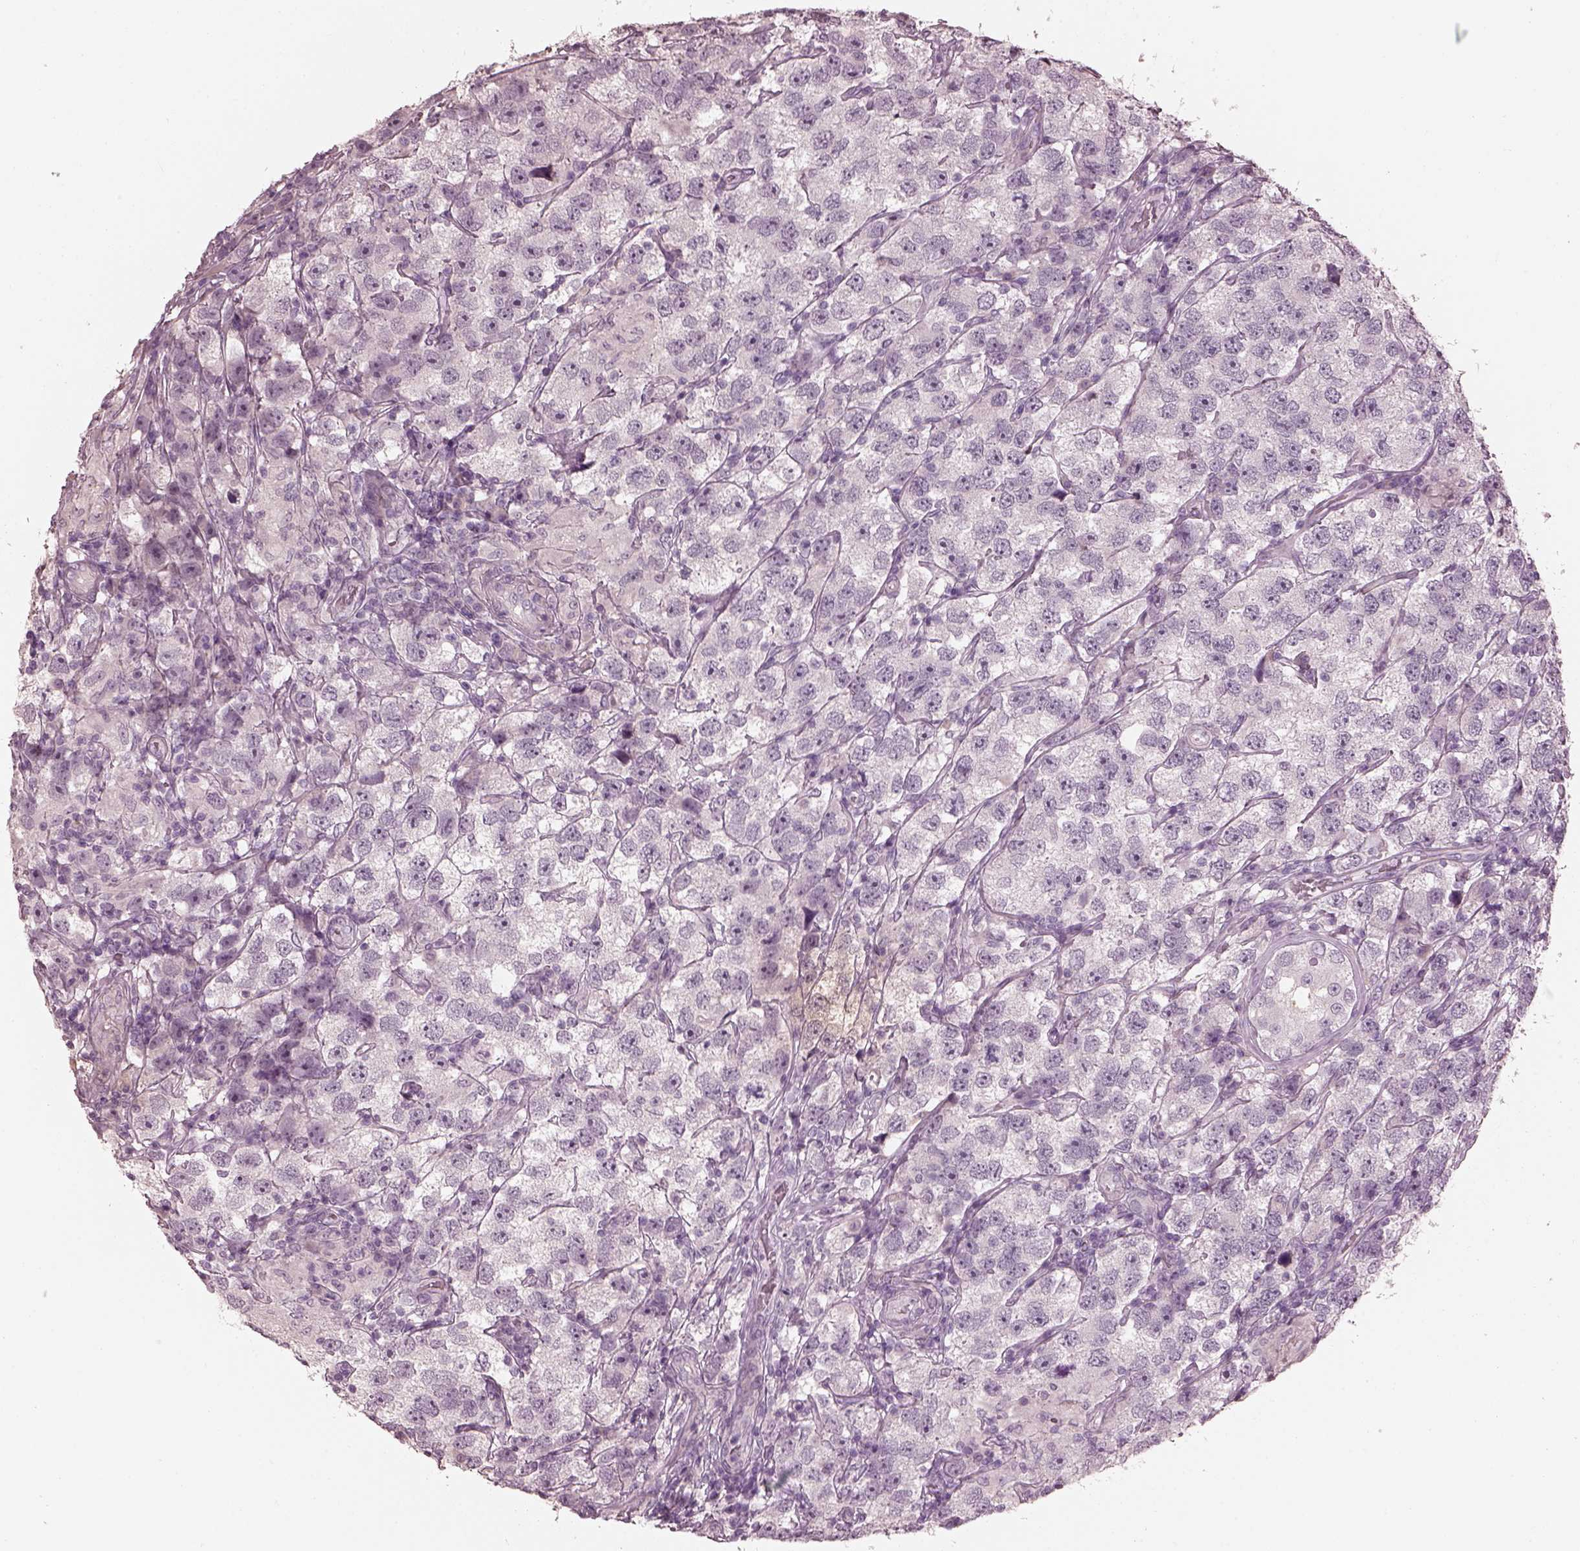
{"staining": {"intensity": "negative", "quantity": "none", "location": "none"}, "tissue": "testis cancer", "cell_type": "Tumor cells", "image_type": "cancer", "snomed": [{"axis": "morphology", "description": "Seminoma, NOS"}, {"axis": "topography", "description": "Testis"}], "caption": "Image shows no significant protein positivity in tumor cells of testis seminoma.", "gene": "OPTC", "patient": {"sex": "male", "age": 26}}